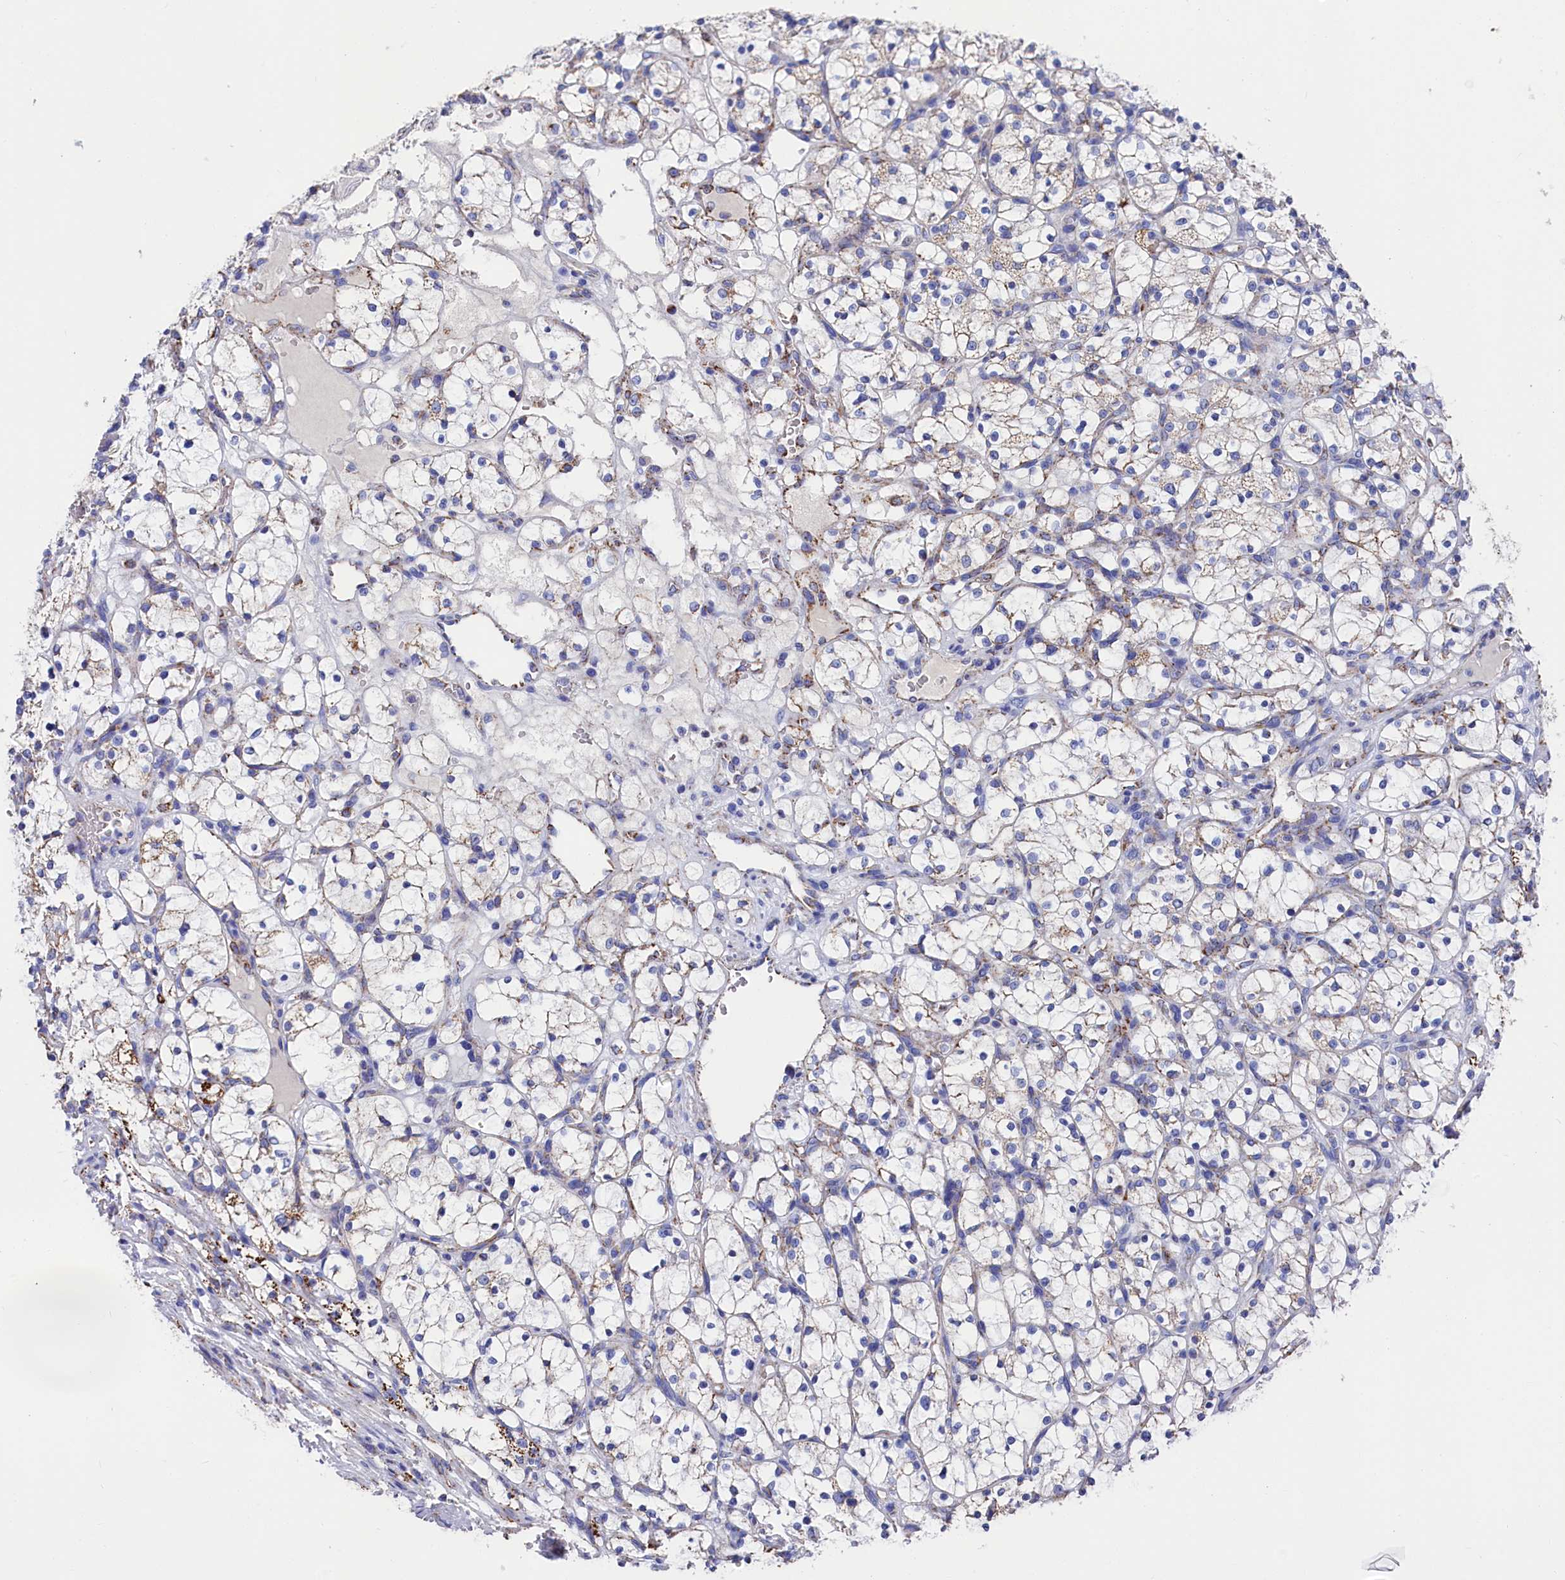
{"staining": {"intensity": "weak", "quantity": "<25%", "location": "cytoplasmic/membranous"}, "tissue": "renal cancer", "cell_type": "Tumor cells", "image_type": "cancer", "snomed": [{"axis": "morphology", "description": "Adenocarcinoma, NOS"}, {"axis": "topography", "description": "Kidney"}], "caption": "Immunohistochemistry of human adenocarcinoma (renal) reveals no positivity in tumor cells.", "gene": "MMAB", "patient": {"sex": "female", "age": 69}}